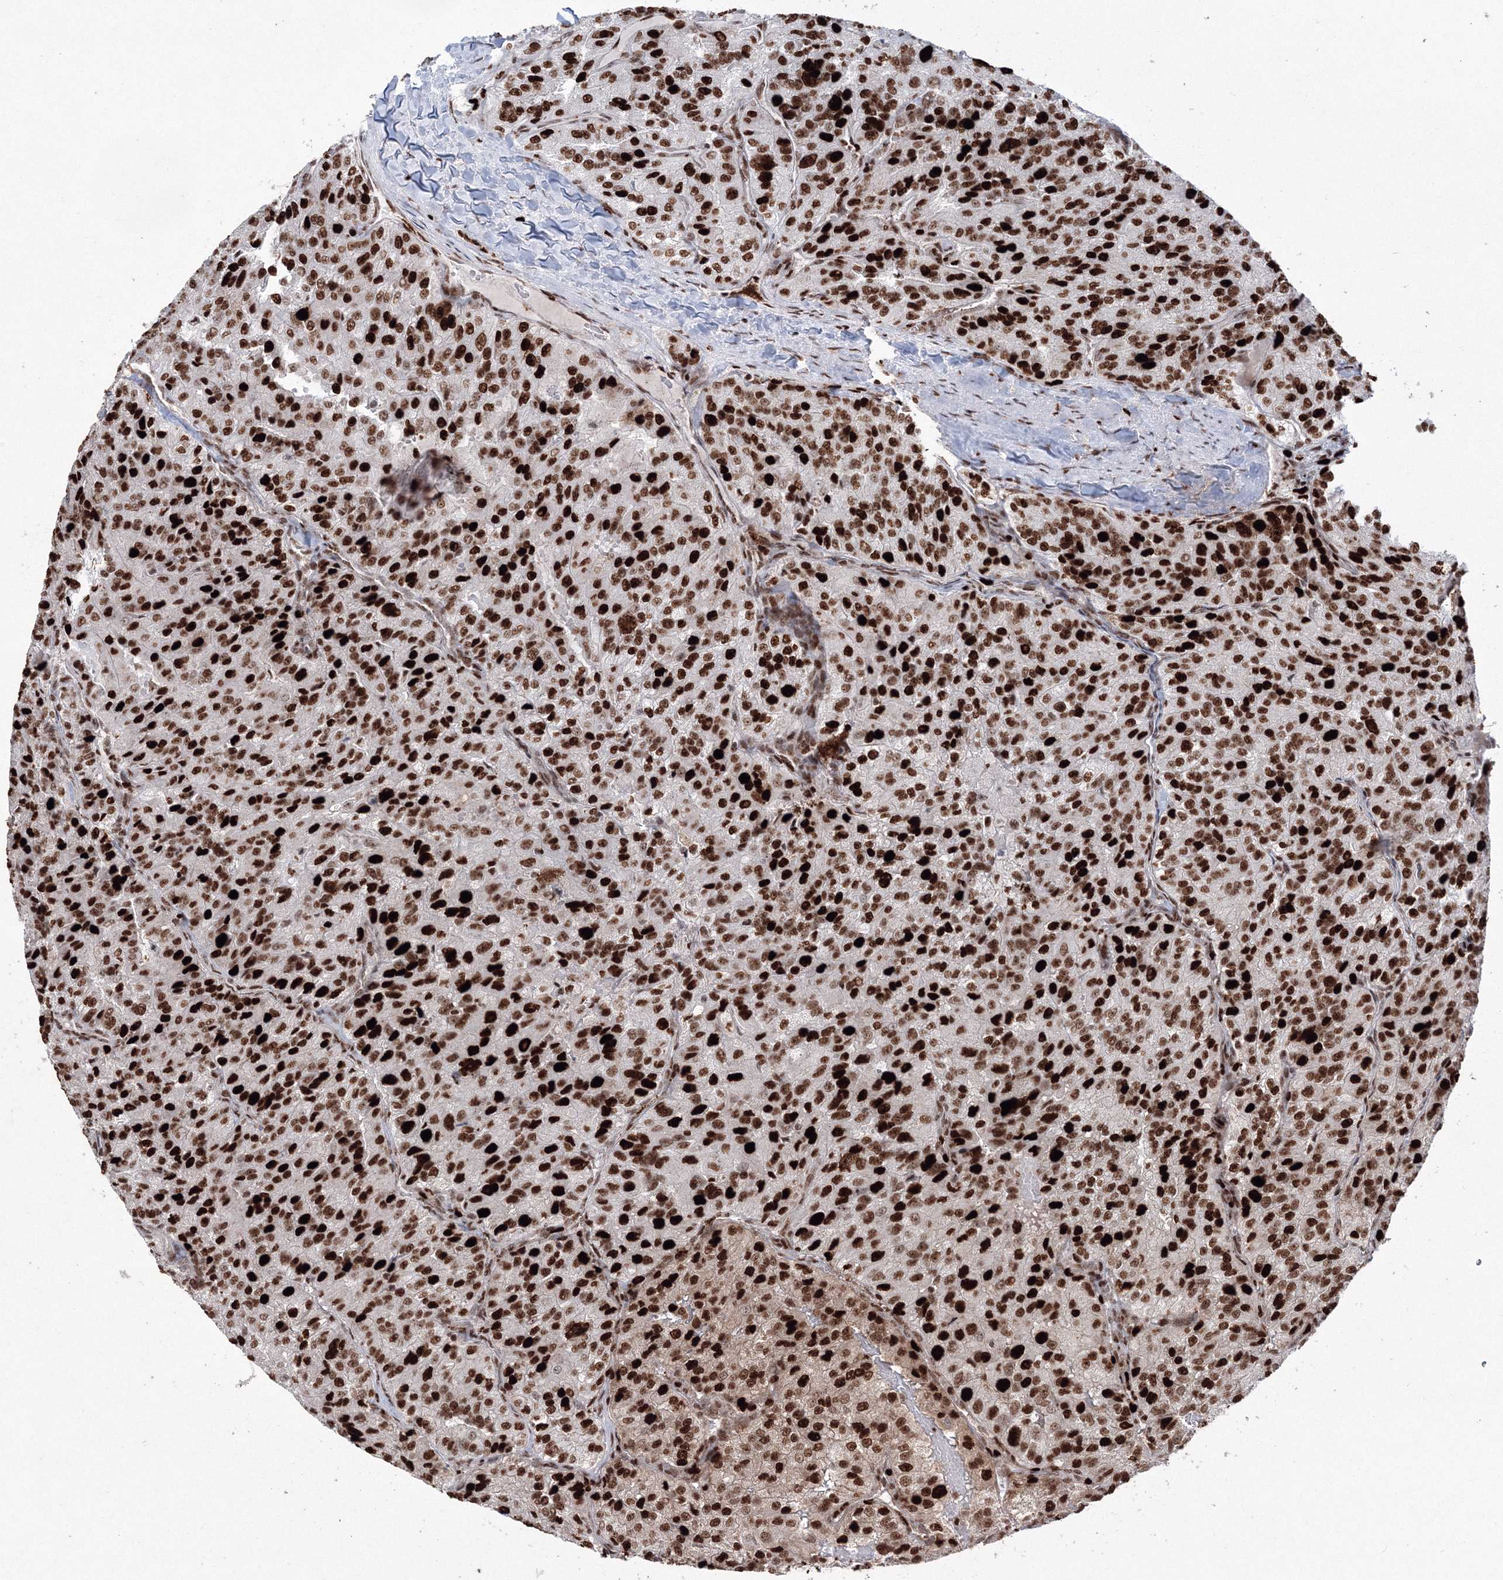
{"staining": {"intensity": "strong", "quantity": ">75%", "location": "nuclear"}, "tissue": "renal cancer", "cell_type": "Tumor cells", "image_type": "cancer", "snomed": [{"axis": "morphology", "description": "Adenocarcinoma, NOS"}, {"axis": "topography", "description": "Kidney"}], "caption": "The image exhibits staining of renal adenocarcinoma, revealing strong nuclear protein staining (brown color) within tumor cells.", "gene": "LIG1", "patient": {"sex": "female", "age": 63}}